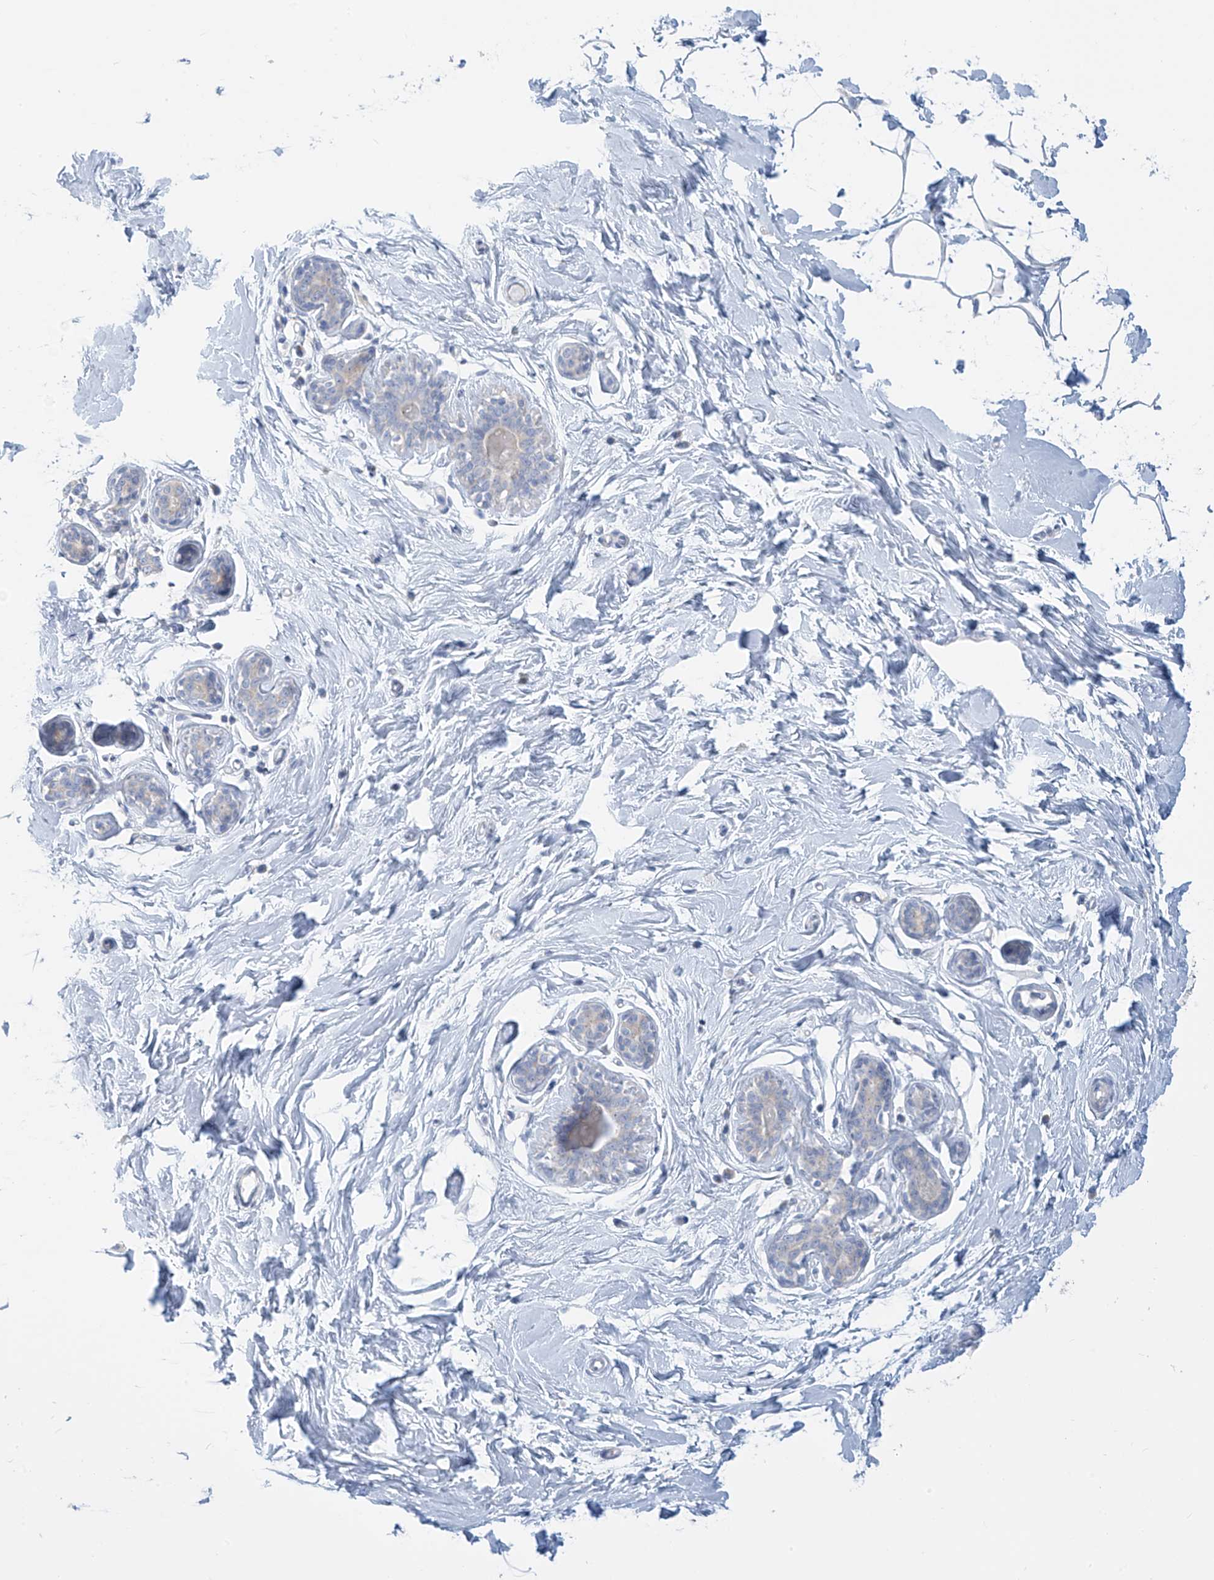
{"staining": {"intensity": "negative", "quantity": "none", "location": "none"}, "tissue": "adipose tissue", "cell_type": "Adipocytes", "image_type": "normal", "snomed": [{"axis": "morphology", "description": "Normal tissue, NOS"}, {"axis": "topography", "description": "Breast"}], "caption": "Immunohistochemical staining of benign adipose tissue shows no significant expression in adipocytes. (DAB (3,3'-diaminobenzidine) IHC, high magnification).", "gene": "FABP2", "patient": {"sex": "female", "age": 23}}